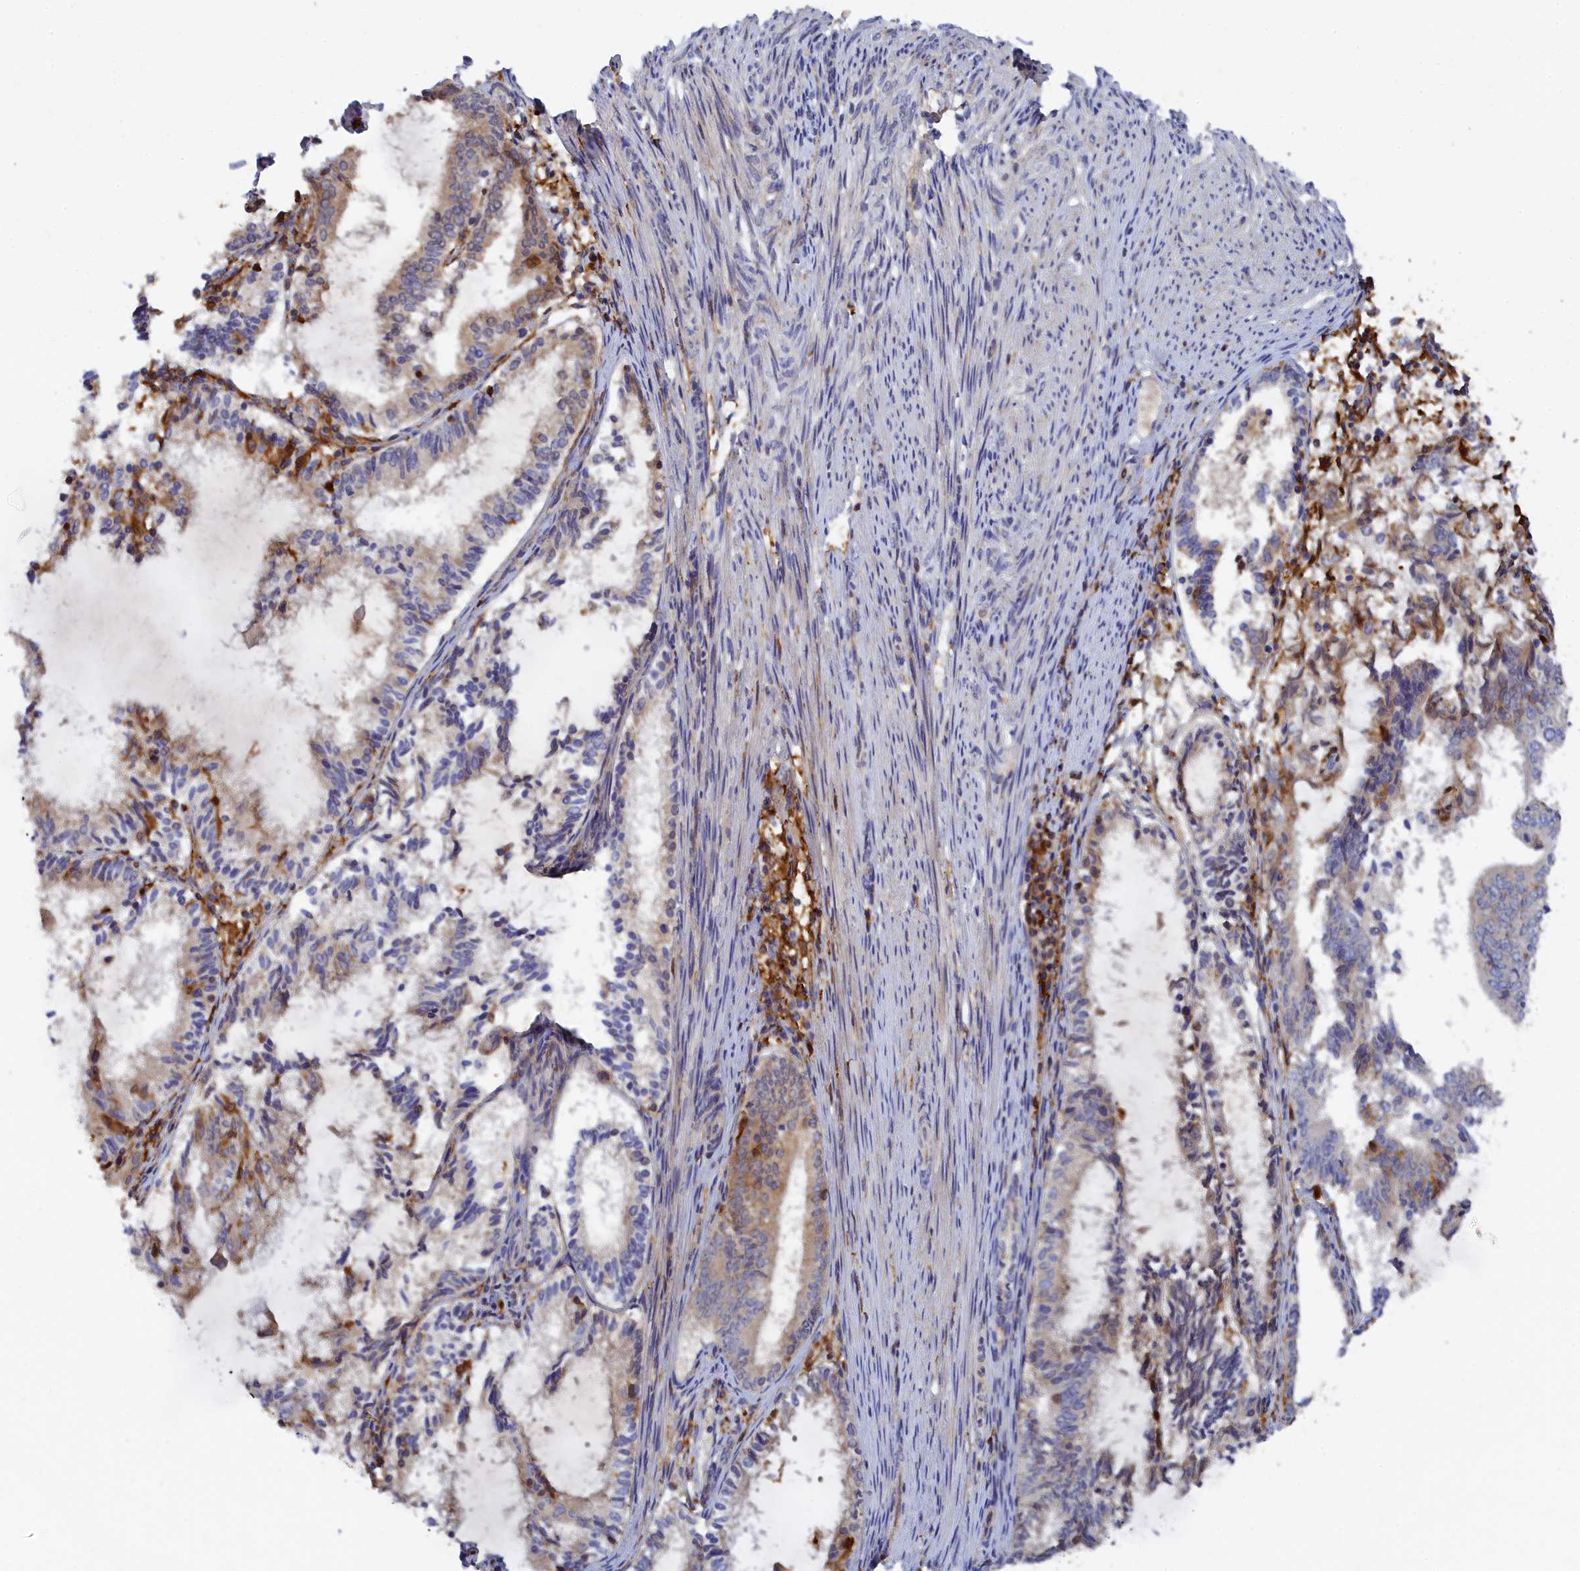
{"staining": {"intensity": "weak", "quantity": "<25%", "location": "cytoplasmic/membranous"}, "tissue": "endometrial cancer", "cell_type": "Tumor cells", "image_type": "cancer", "snomed": [{"axis": "morphology", "description": "Adenocarcinoma, NOS"}, {"axis": "topography", "description": "Endometrium"}], "caption": "Immunohistochemical staining of endometrial cancer (adenocarcinoma) displays no significant staining in tumor cells.", "gene": "SPATA5L1", "patient": {"sex": "female", "age": 81}}